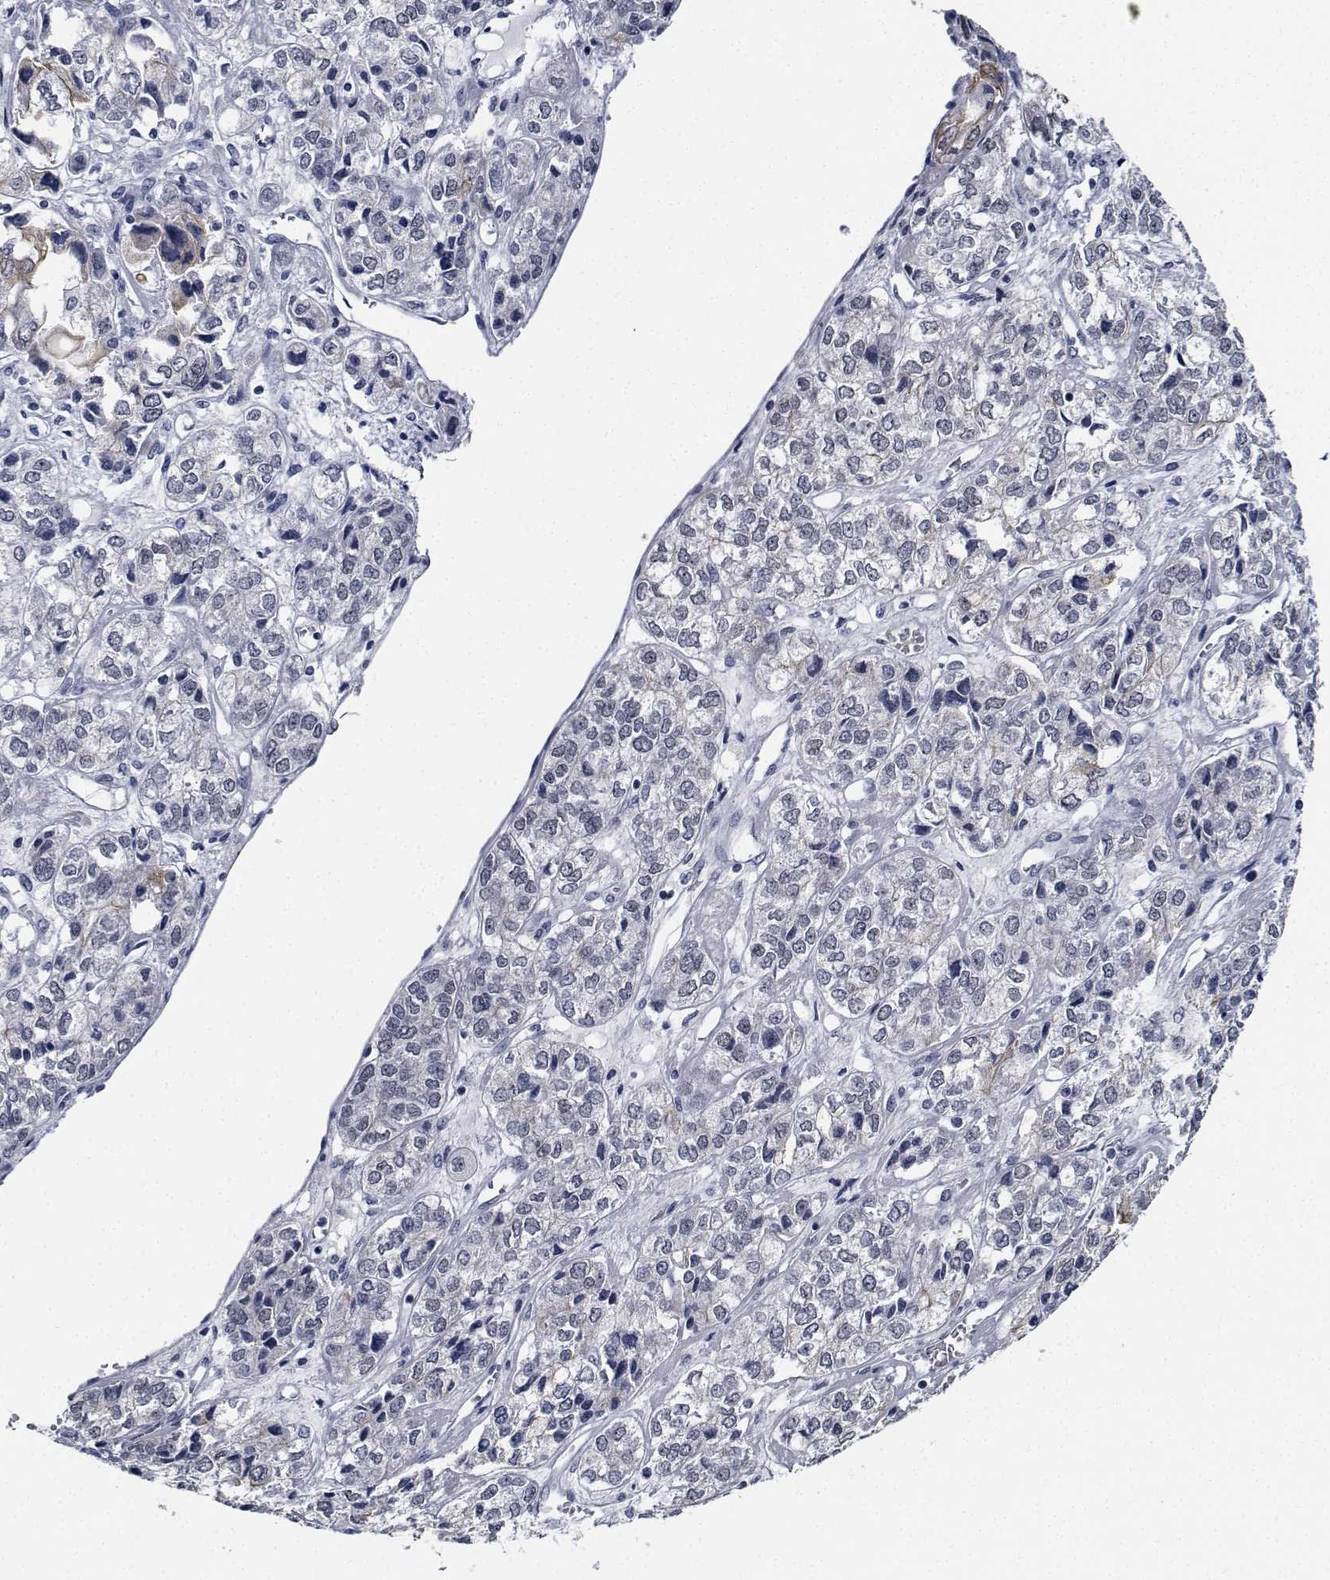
{"staining": {"intensity": "negative", "quantity": "none", "location": "none"}, "tissue": "ovarian cancer", "cell_type": "Tumor cells", "image_type": "cancer", "snomed": [{"axis": "morphology", "description": "Carcinoma, endometroid"}, {"axis": "topography", "description": "Ovary"}], "caption": "Immunohistochemical staining of ovarian cancer reveals no significant staining in tumor cells. (DAB immunohistochemistry with hematoxylin counter stain).", "gene": "NVL", "patient": {"sex": "female", "age": 64}}